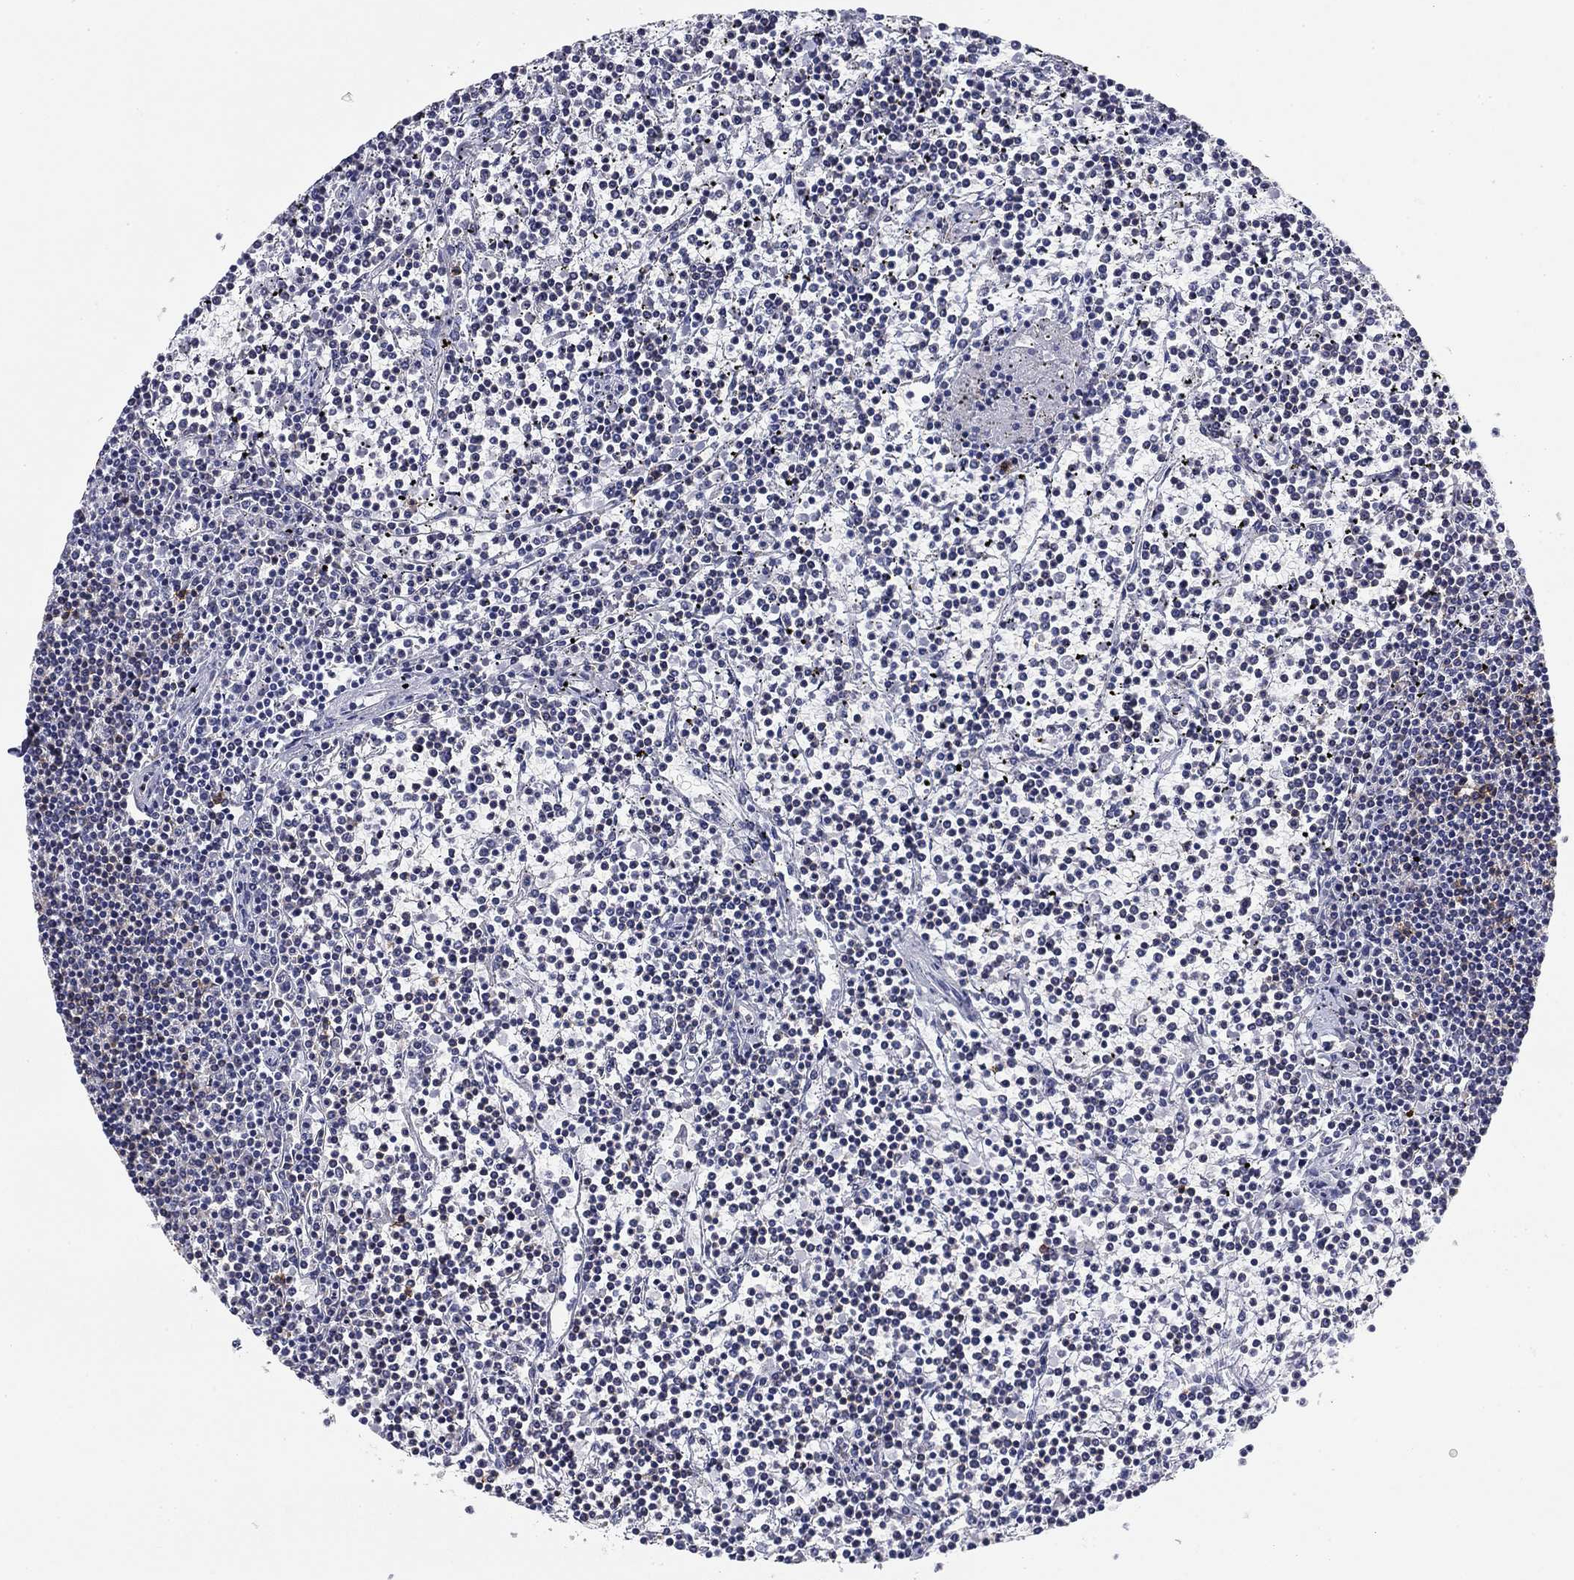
{"staining": {"intensity": "negative", "quantity": "none", "location": "none"}, "tissue": "lymphoma", "cell_type": "Tumor cells", "image_type": "cancer", "snomed": [{"axis": "morphology", "description": "Malignant lymphoma, non-Hodgkin's type, Low grade"}, {"axis": "topography", "description": "Spleen"}], "caption": "An IHC micrograph of malignant lymphoma, non-Hodgkin's type (low-grade) is shown. There is no staining in tumor cells of malignant lymphoma, non-Hodgkin's type (low-grade). The staining was performed using DAB to visualize the protein expression in brown, while the nuclei were stained in blue with hematoxylin (Magnification: 20x).", "gene": "CD79B", "patient": {"sex": "female", "age": 19}}